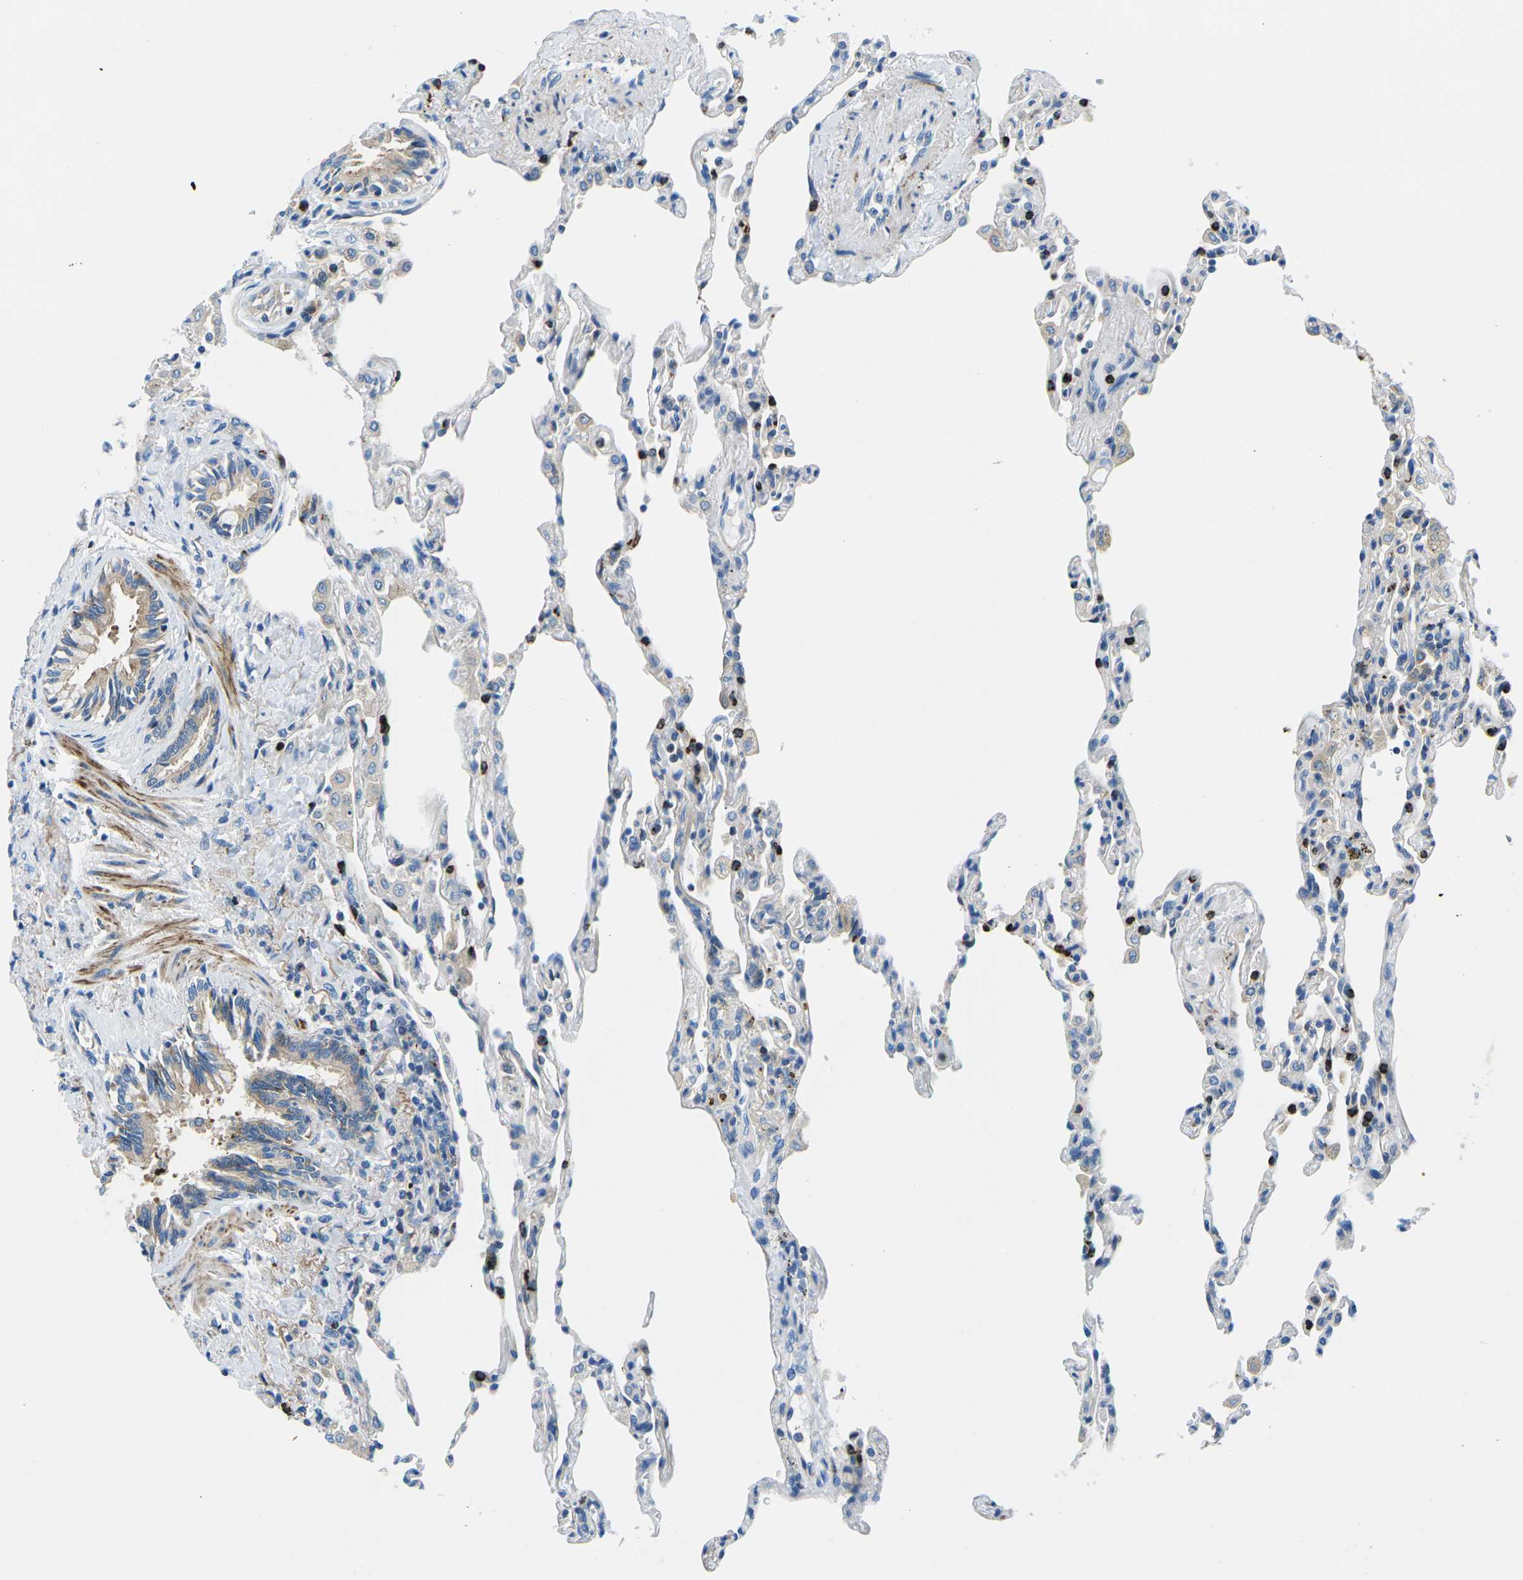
{"staining": {"intensity": "strong", "quantity": "<25%", "location": "cytoplasmic/membranous"}, "tissue": "lung", "cell_type": "Alveolar cells", "image_type": "normal", "snomed": [{"axis": "morphology", "description": "Normal tissue, NOS"}, {"axis": "topography", "description": "Lung"}], "caption": "A histopathology image showing strong cytoplasmic/membranous staining in about <25% of alveolar cells in normal lung, as visualized by brown immunohistochemical staining.", "gene": "MC4R", "patient": {"sex": "male", "age": 59}}